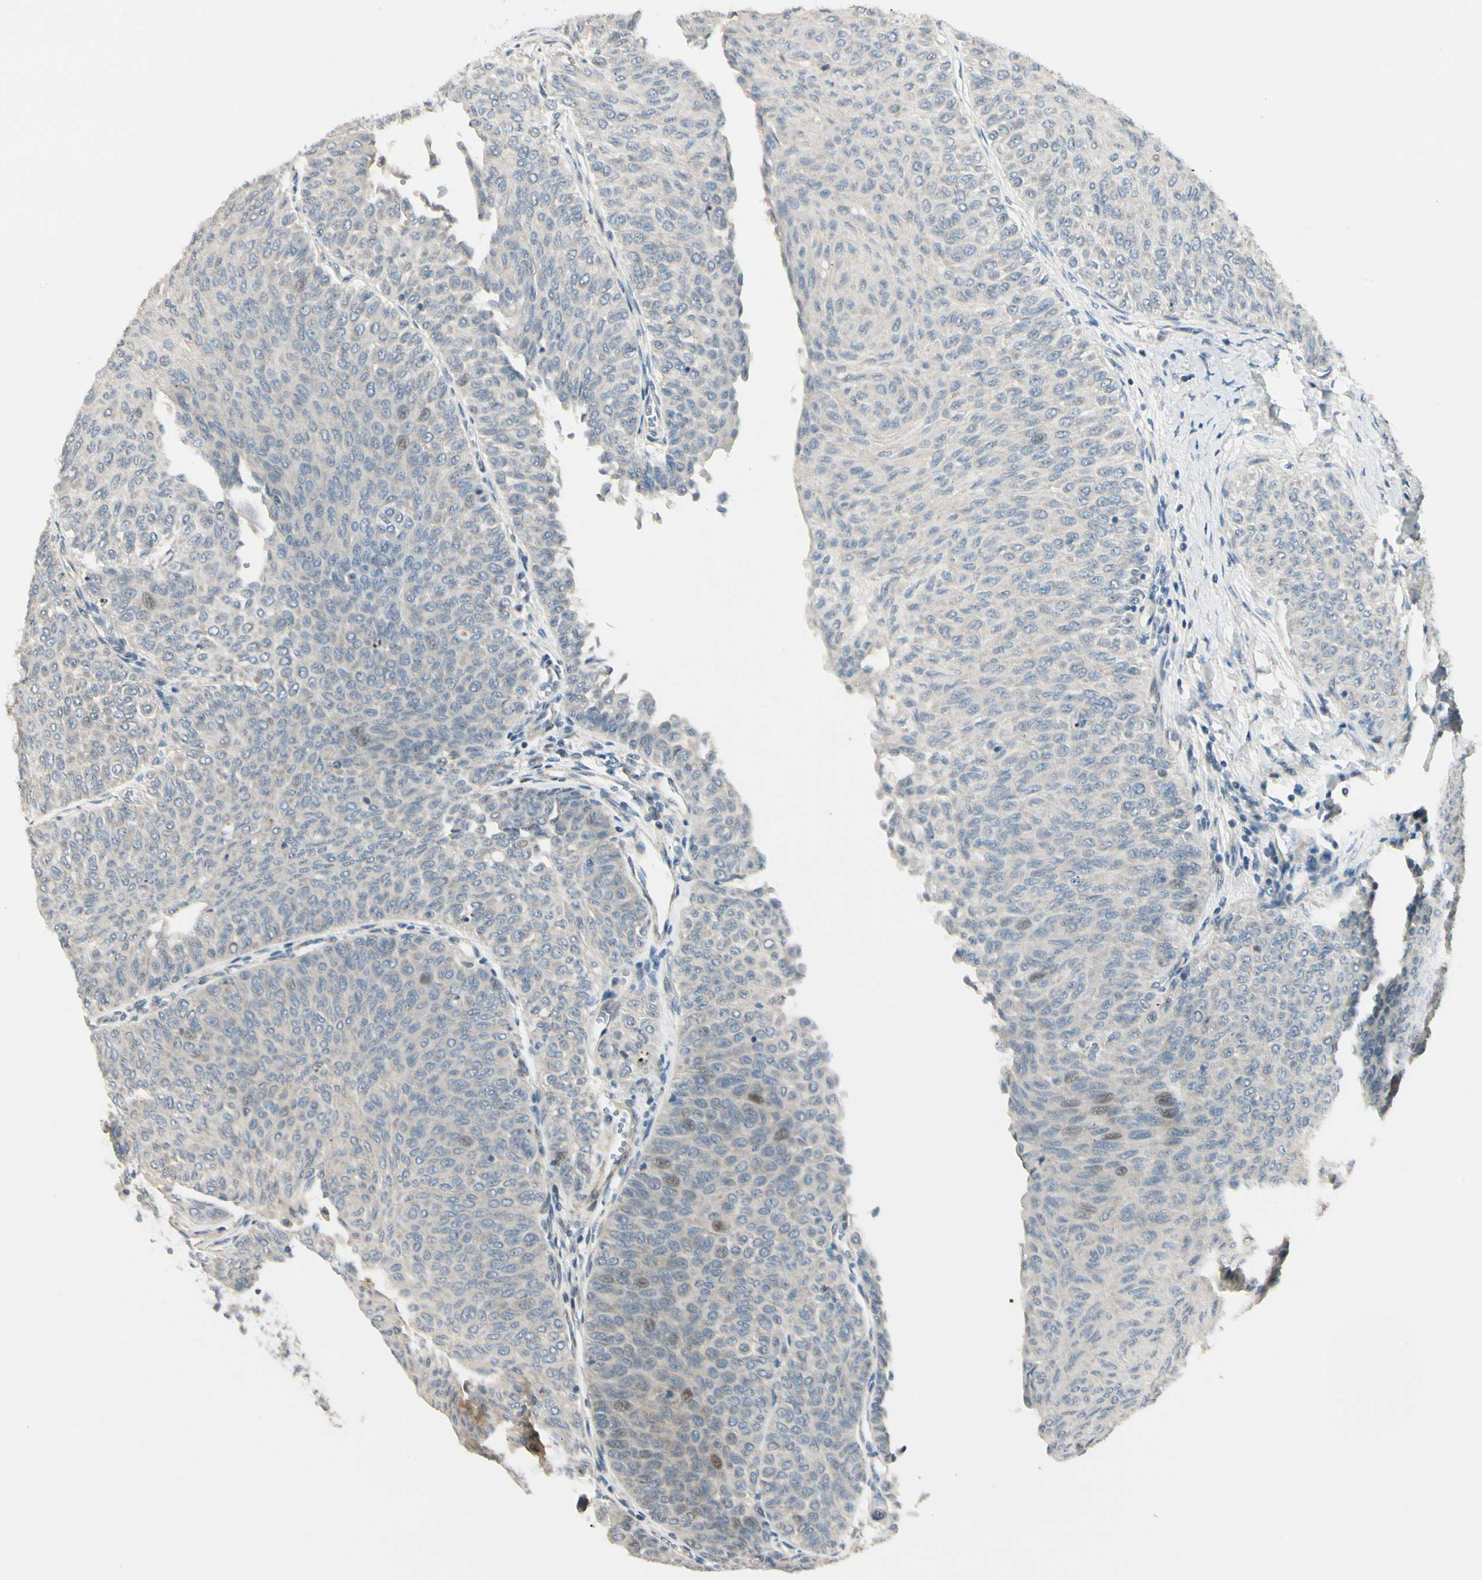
{"staining": {"intensity": "negative", "quantity": "none", "location": "none"}, "tissue": "urothelial cancer", "cell_type": "Tumor cells", "image_type": "cancer", "snomed": [{"axis": "morphology", "description": "Urothelial carcinoma, Low grade"}, {"axis": "topography", "description": "Urinary bladder"}], "caption": "The immunohistochemistry histopathology image has no significant staining in tumor cells of urothelial cancer tissue.", "gene": "P4HA3", "patient": {"sex": "male", "age": 78}}